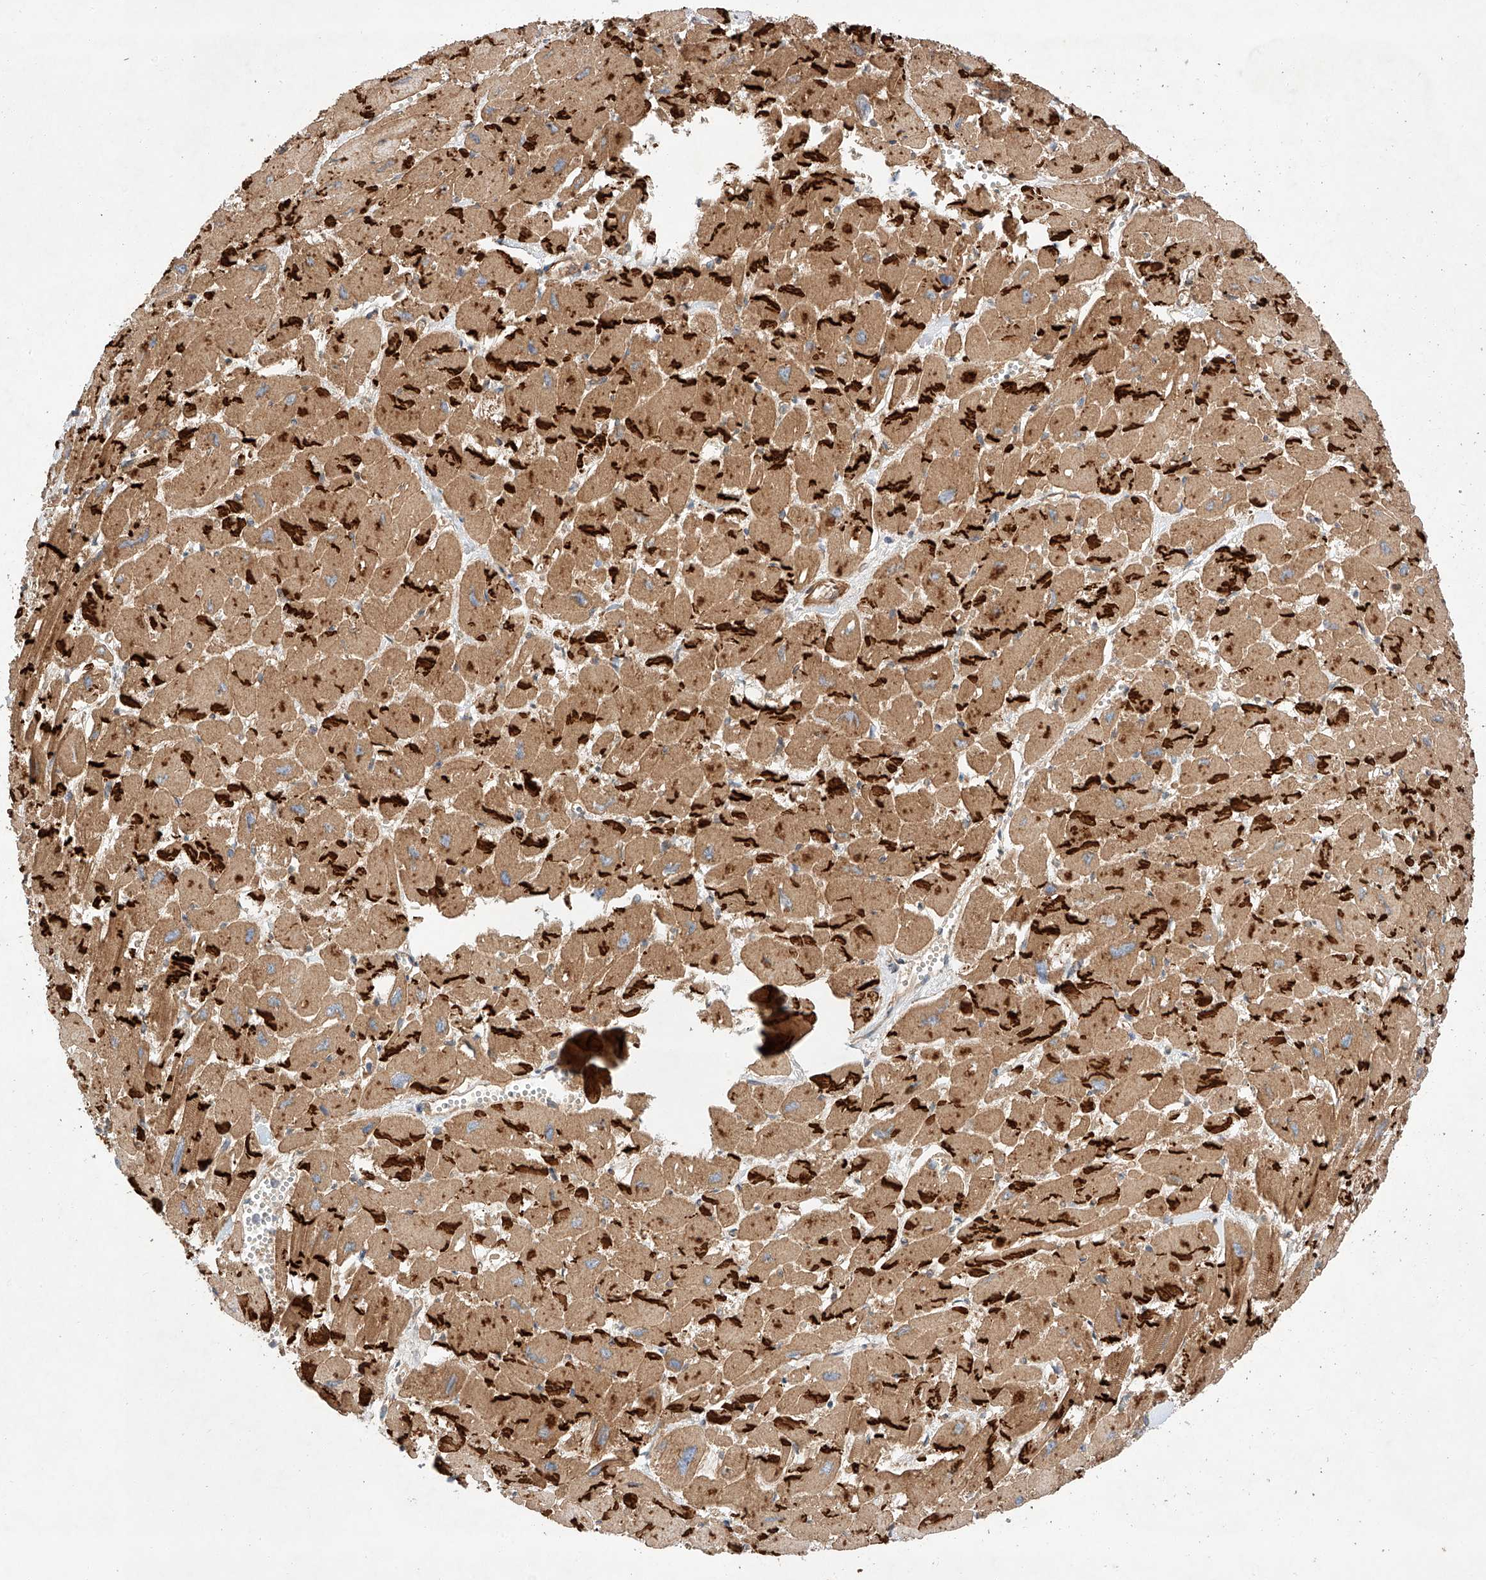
{"staining": {"intensity": "strong", "quantity": ">75%", "location": "cytoplasmic/membranous"}, "tissue": "heart muscle", "cell_type": "Cardiomyocytes", "image_type": "normal", "snomed": [{"axis": "morphology", "description": "Normal tissue, NOS"}, {"axis": "topography", "description": "Heart"}], "caption": "IHC of unremarkable heart muscle shows high levels of strong cytoplasmic/membranous staining in about >75% of cardiomyocytes.", "gene": "RAB23", "patient": {"sex": "male", "age": 54}}